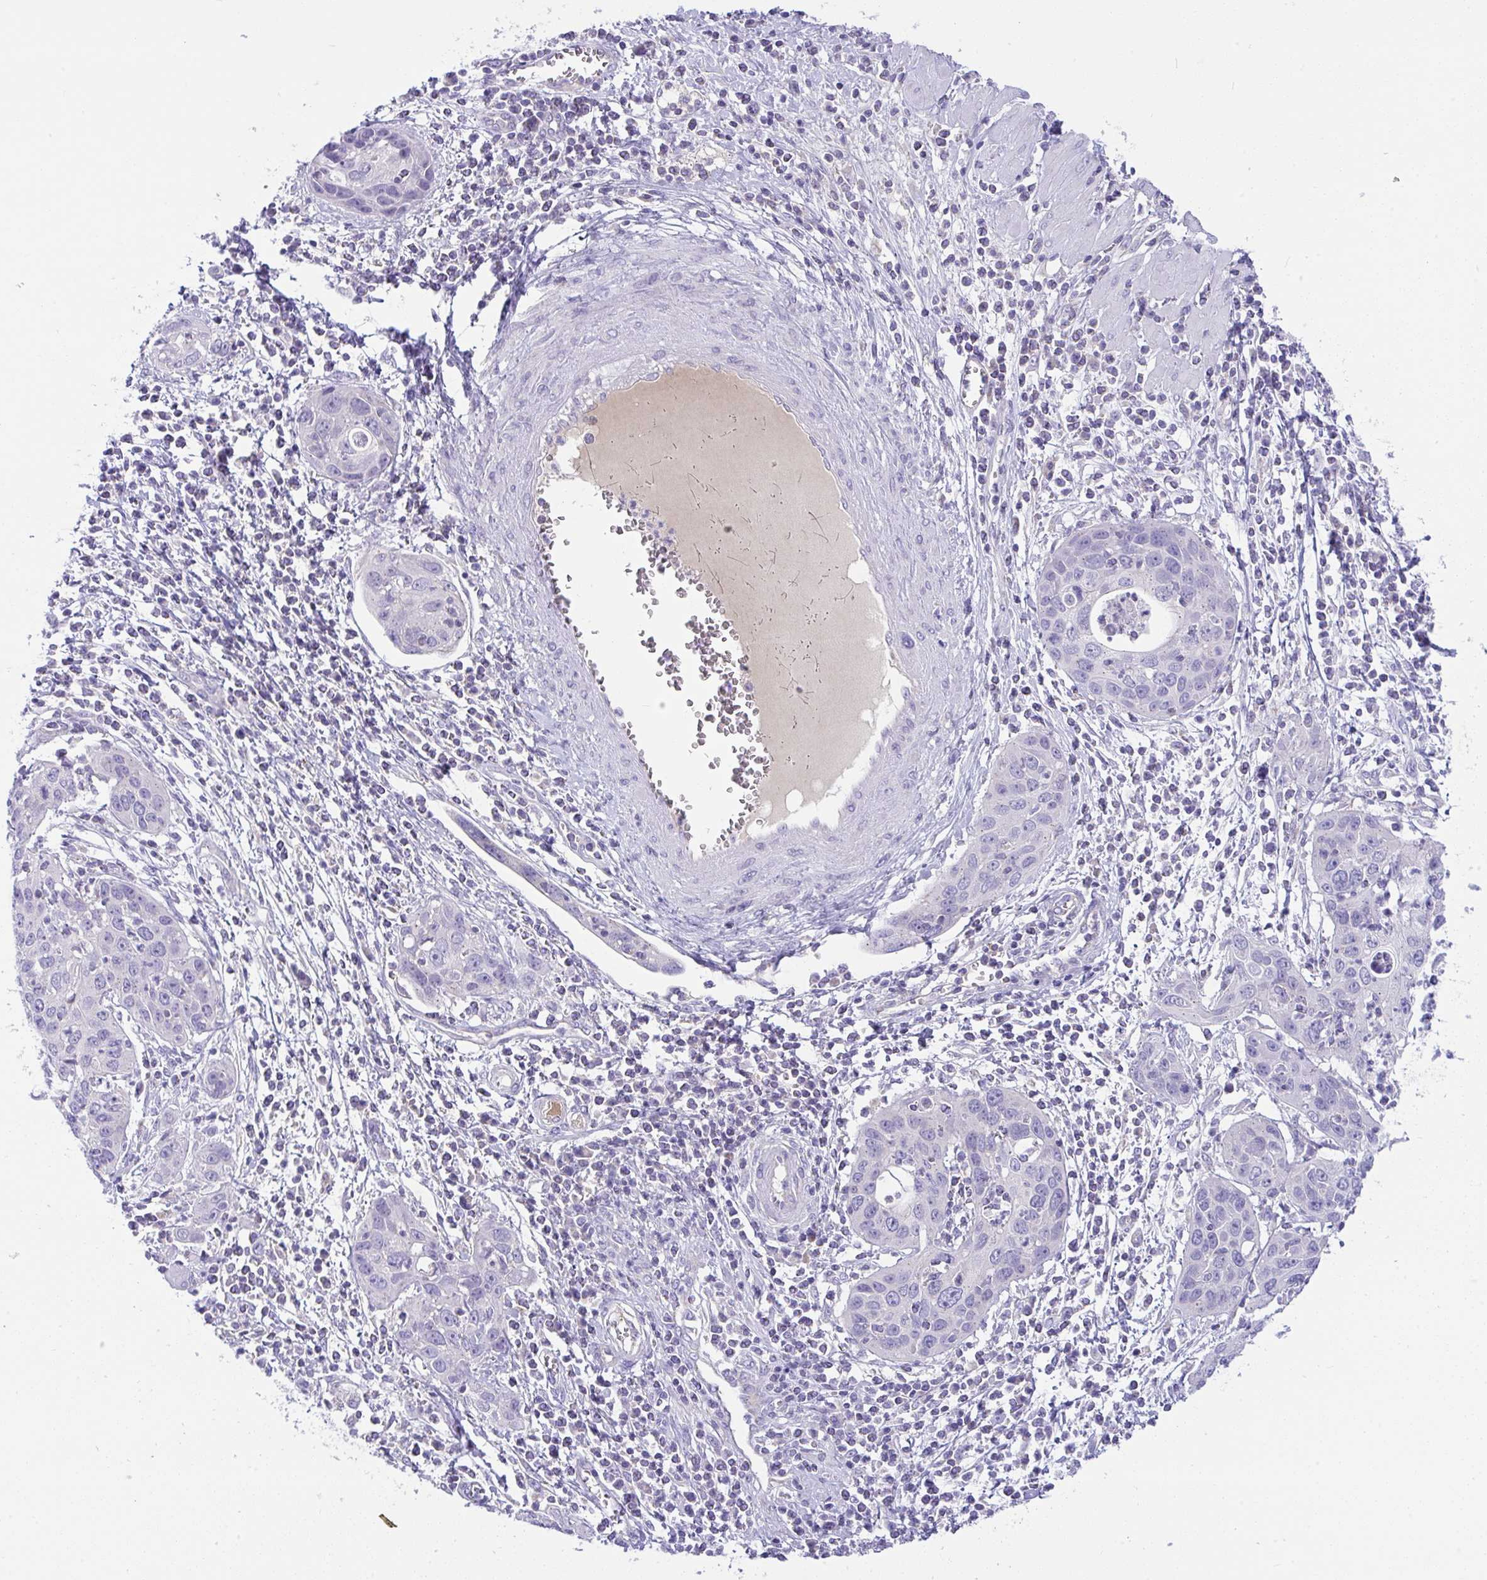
{"staining": {"intensity": "negative", "quantity": "none", "location": "none"}, "tissue": "cervical cancer", "cell_type": "Tumor cells", "image_type": "cancer", "snomed": [{"axis": "morphology", "description": "Squamous cell carcinoma, NOS"}, {"axis": "topography", "description": "Cervix"}], "caption": "Tumor cells show no significant protein expression in squamous cell carcinoma (cervical).", "gene": "PLA2G12B", "patient": {"sex": "female", "age": 36}}